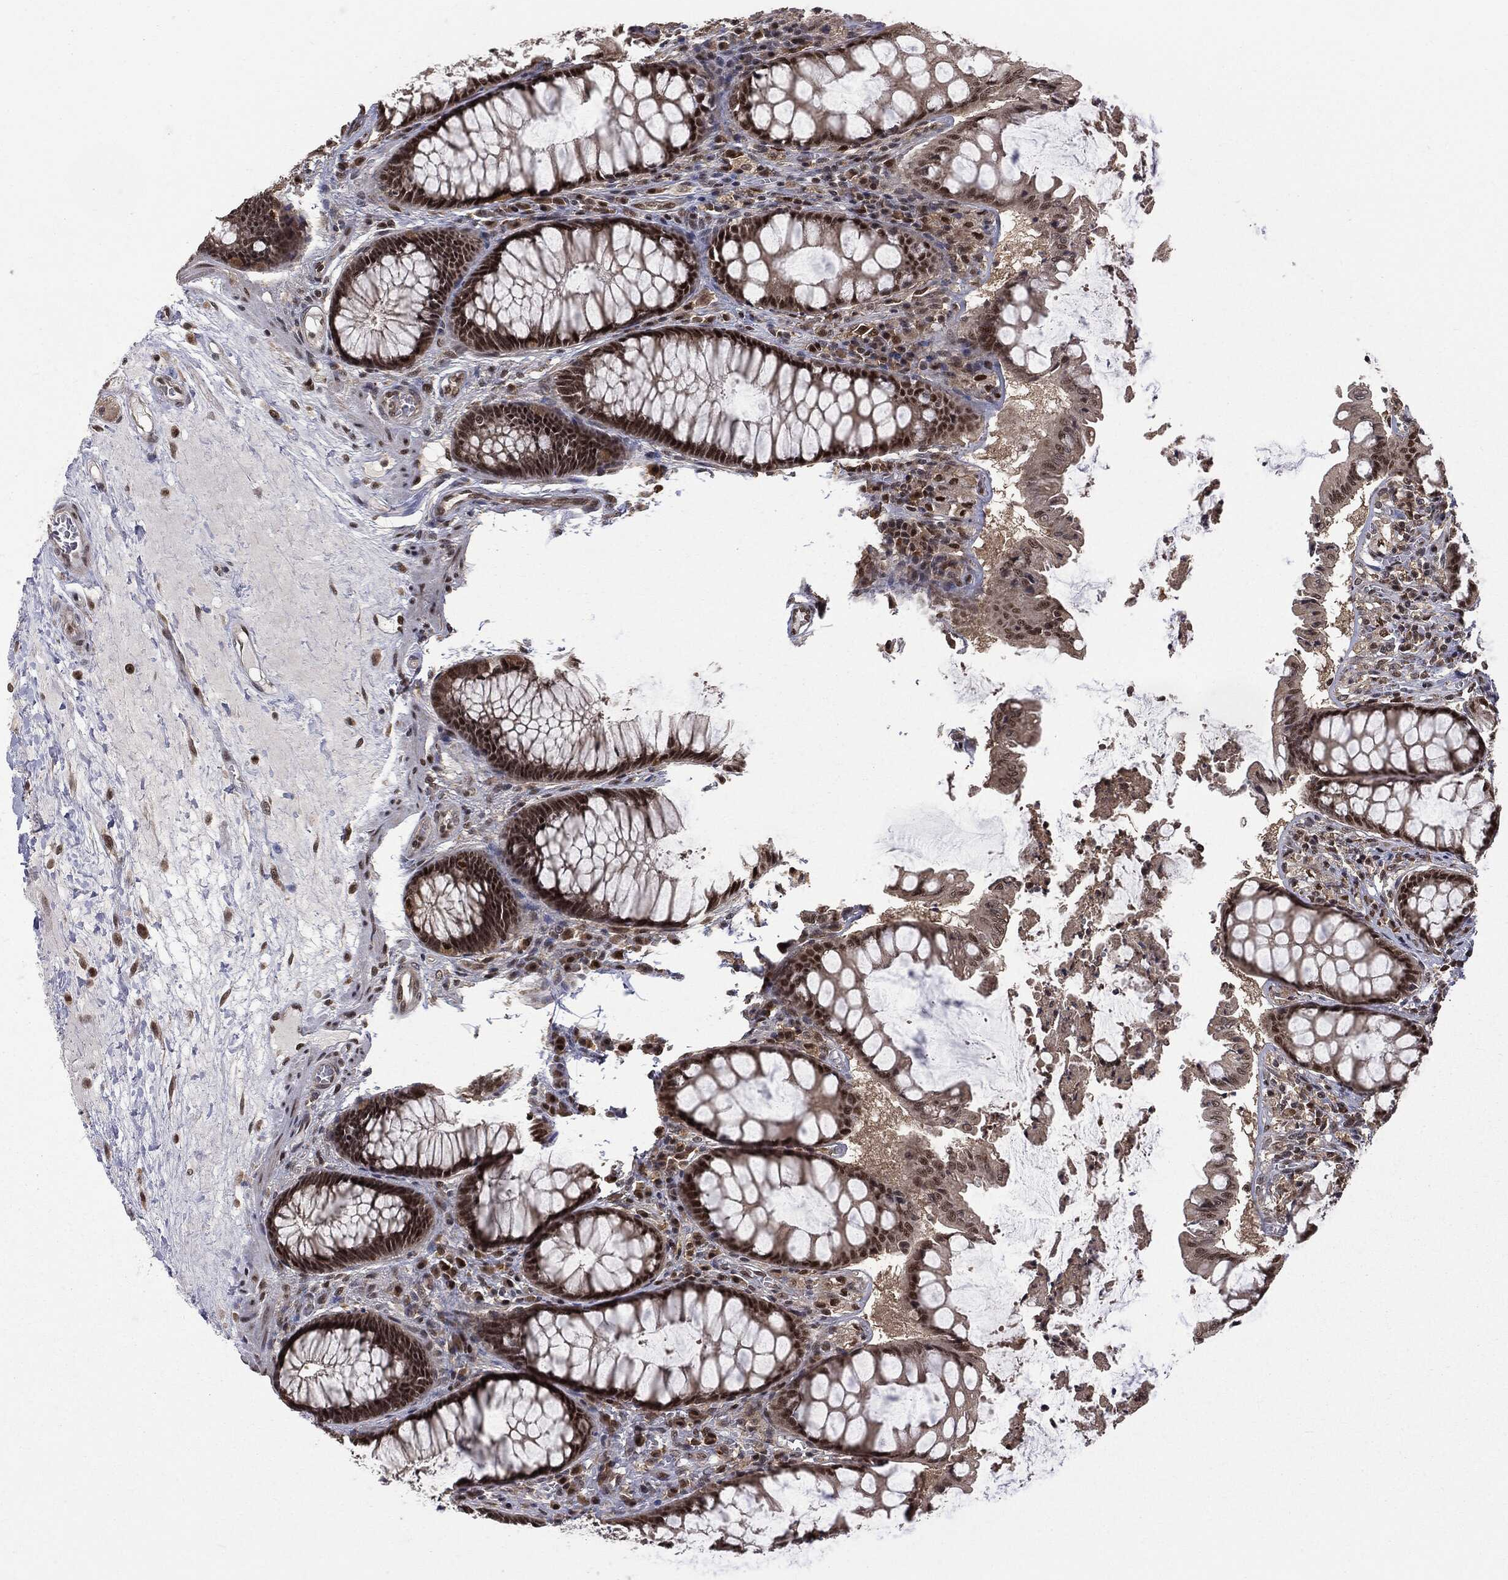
{"staining": {"intensity": "strong", "quantity": "25%-75%", "location": "nuclear"}, "tissue": "colon", "cell_type": "Endothelial cells", "image_type": "normal", "snomed": [{"axis": "morphology", "description": "Normal tissue, NOS"}, {"axis": "topography", "description": "Colon"}], "caption": "Immunohistochemical staining of benign human colon demonstrates high levels of strong nuclear expression in about 25%-75% of endothelial cells.", "gene": "JMJD6", "patient": {"sex": "female", "age": 65}}